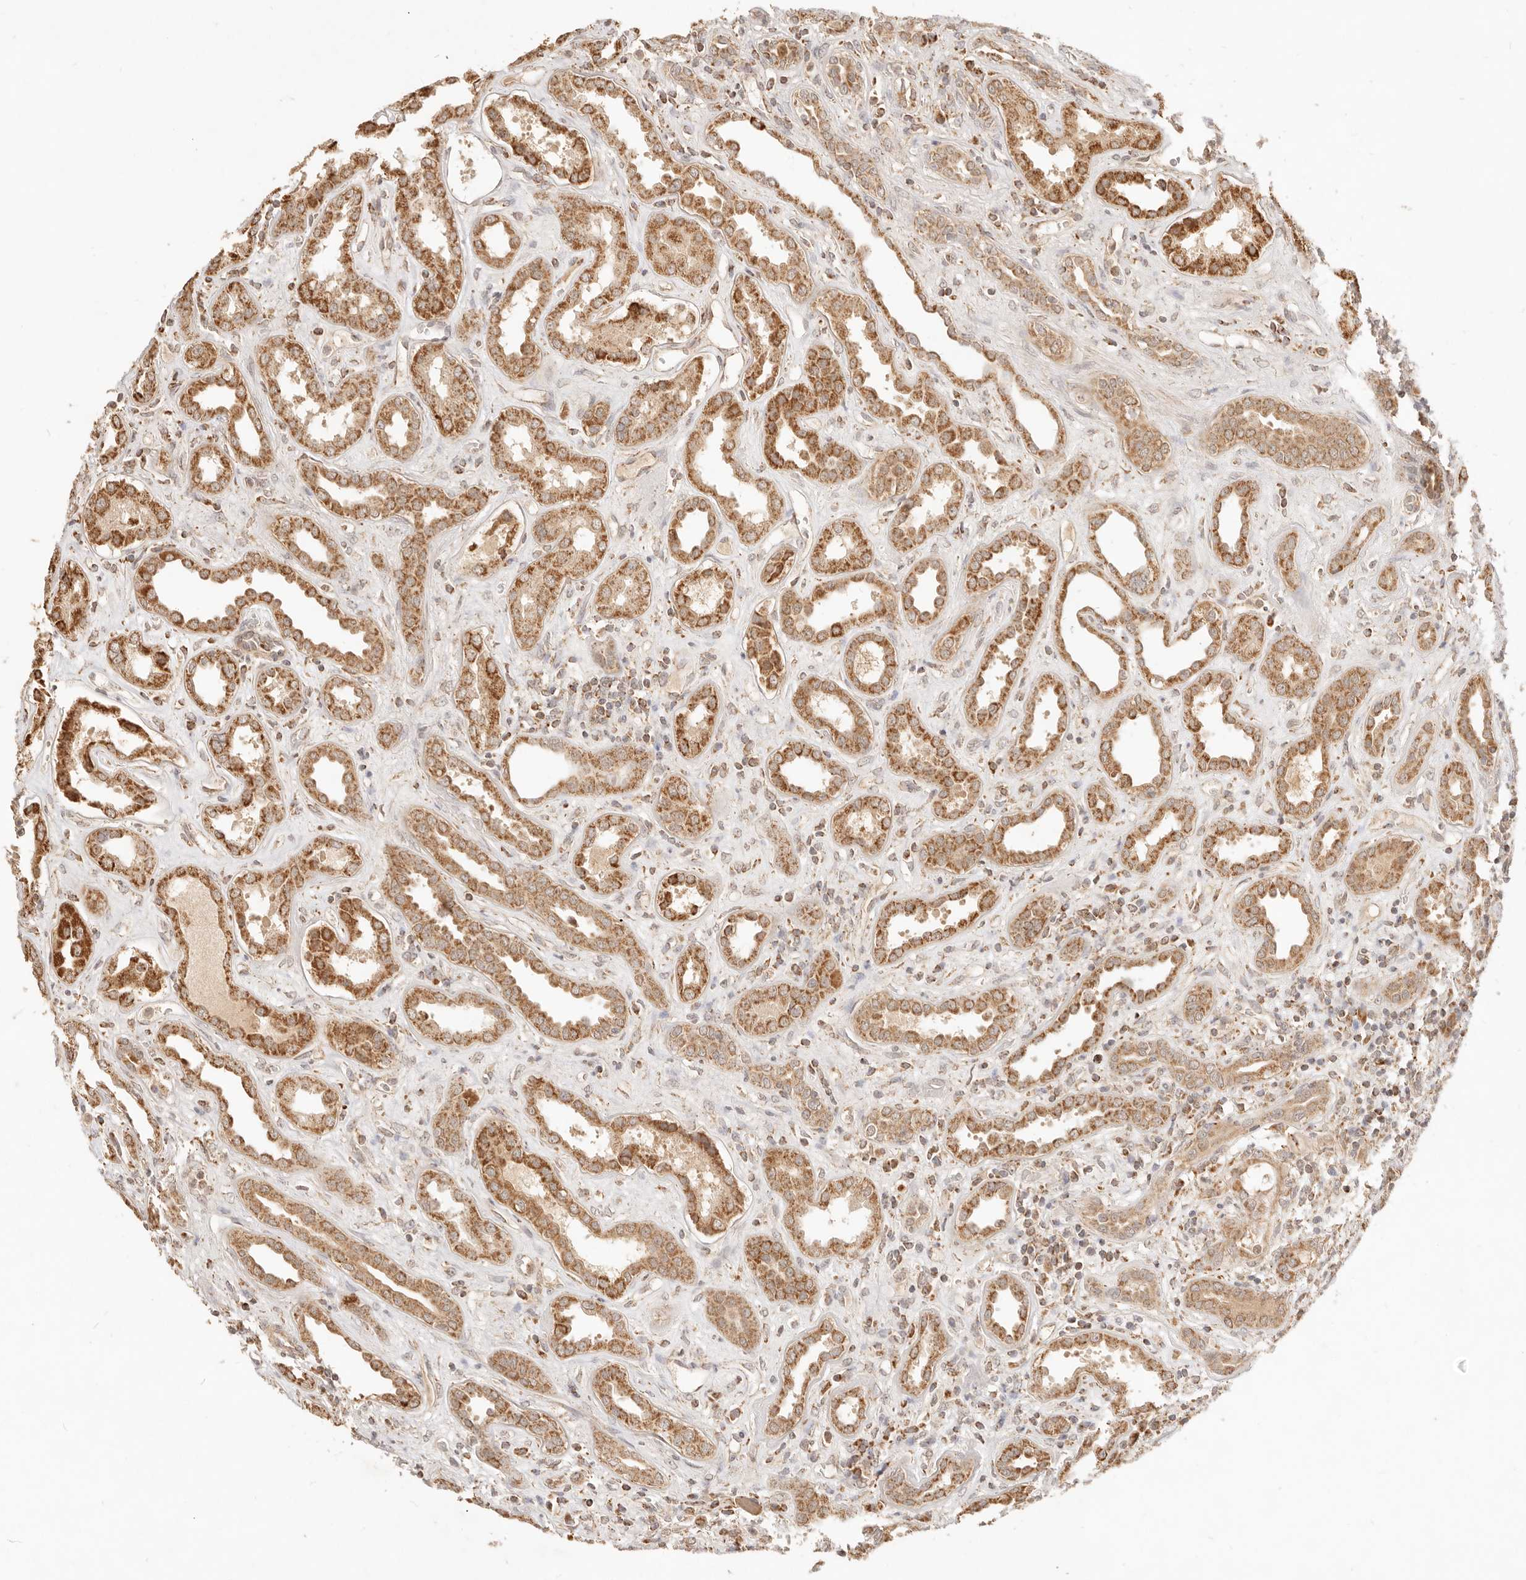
{"staining": {"intensity": "negative", "quantity": "none", "location": "none"}, "tissue": "kidney", "cell_type": "Cells in glomeruli", "image_type": "normal", "snomed": [{"axis": "morphology", "description": "Normal tissue, NOS"}, {"axis": "topography", "description": "Kidney"}], "caption": "This histopathology image is of benign kidney stained with immunohistochemistry (IHC) to label a protein in brown with the nuclei are counter-stained blue. There is no expression in cells in glomeruli. (DAB immunohistochemistry with hematoxylin counter stain).", "gene": "CPLANE2", "patient": {"sex": "male", "age": 59}}